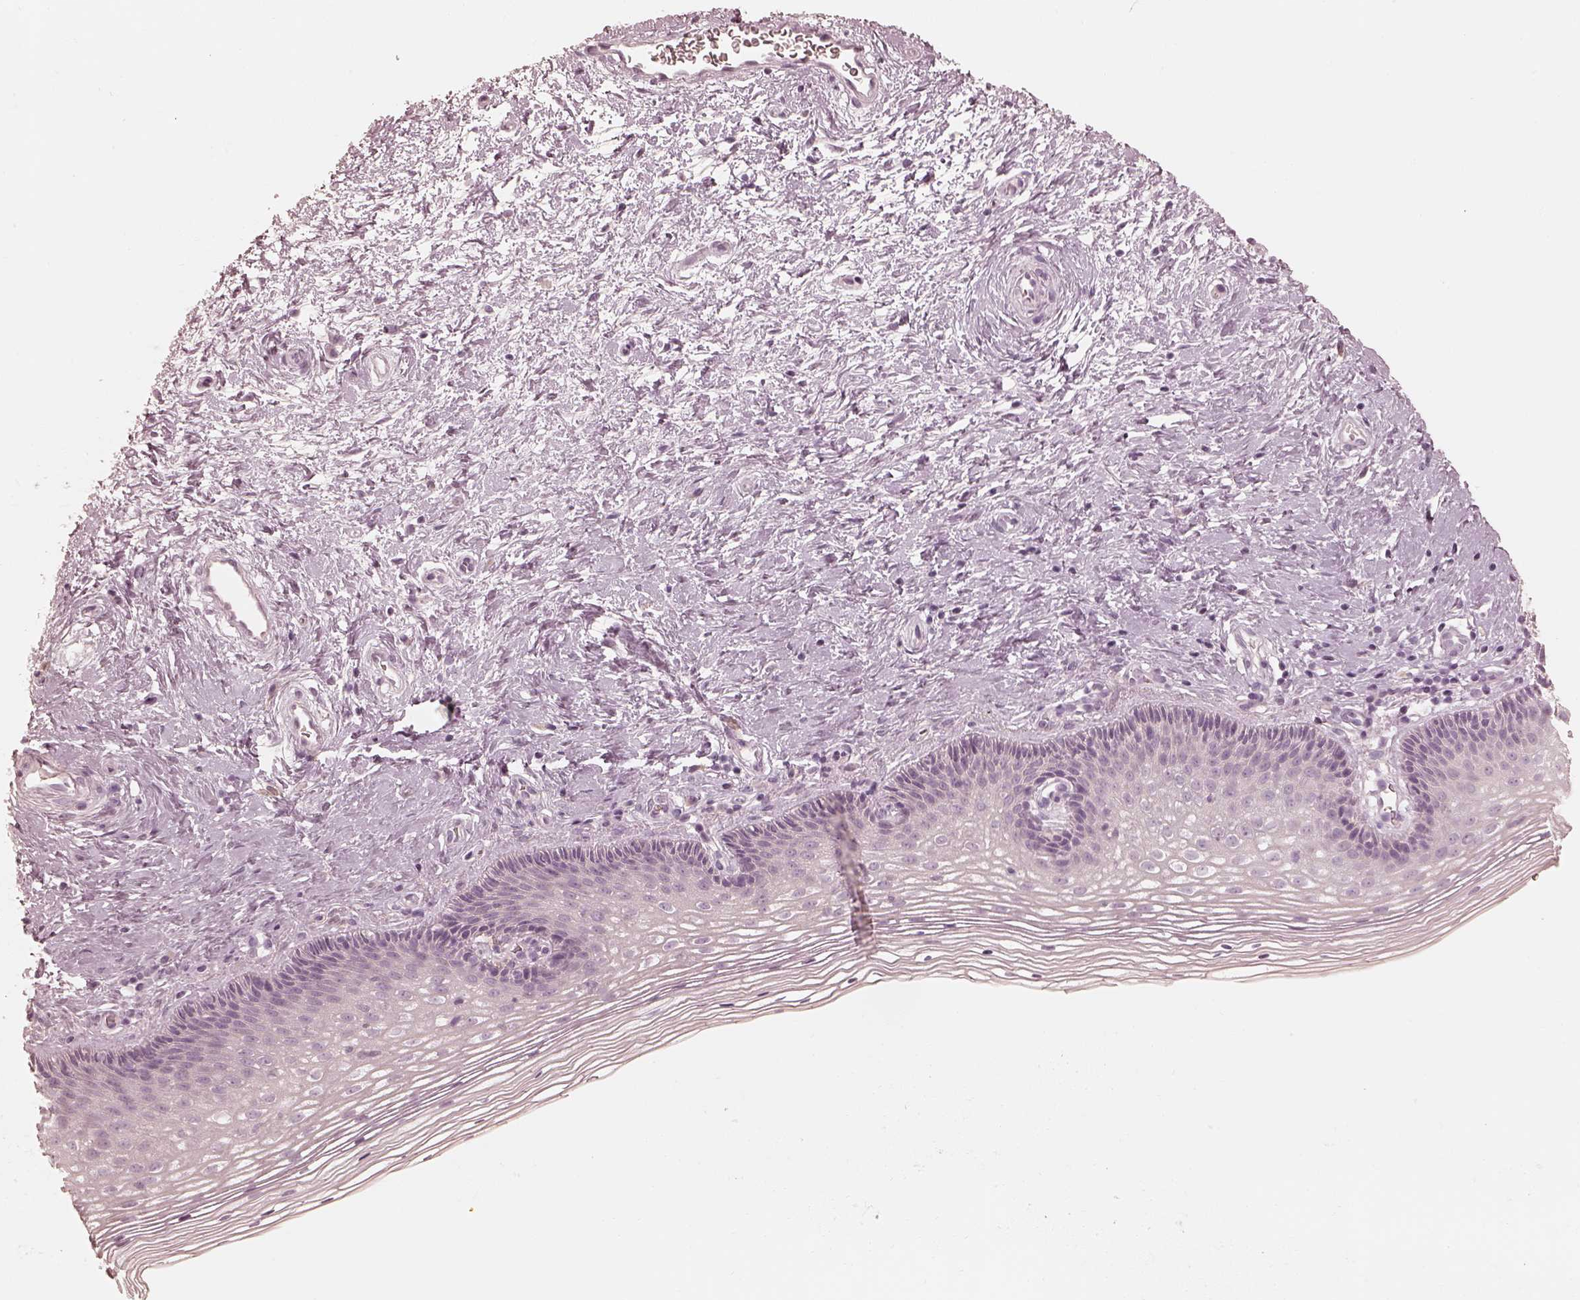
{"staining": {"intensity": "negative", "quantity": "none", "location": "none"}, "tissue": "cervix", "cell_type": "Squamous epithelial cells", "image_type": "normal", "snomed": [{"axis": "morphology", "description": "Normal tissue, NOS"}, {"axis": "topography", "description": "Cervix"}], "caption": "IHC of normal cervix reveals no expression in squamous epithelial cells. Nuclei are stained in blue.", "gene": "CALR3", "patient": {"sex": "female", "age": 34}}